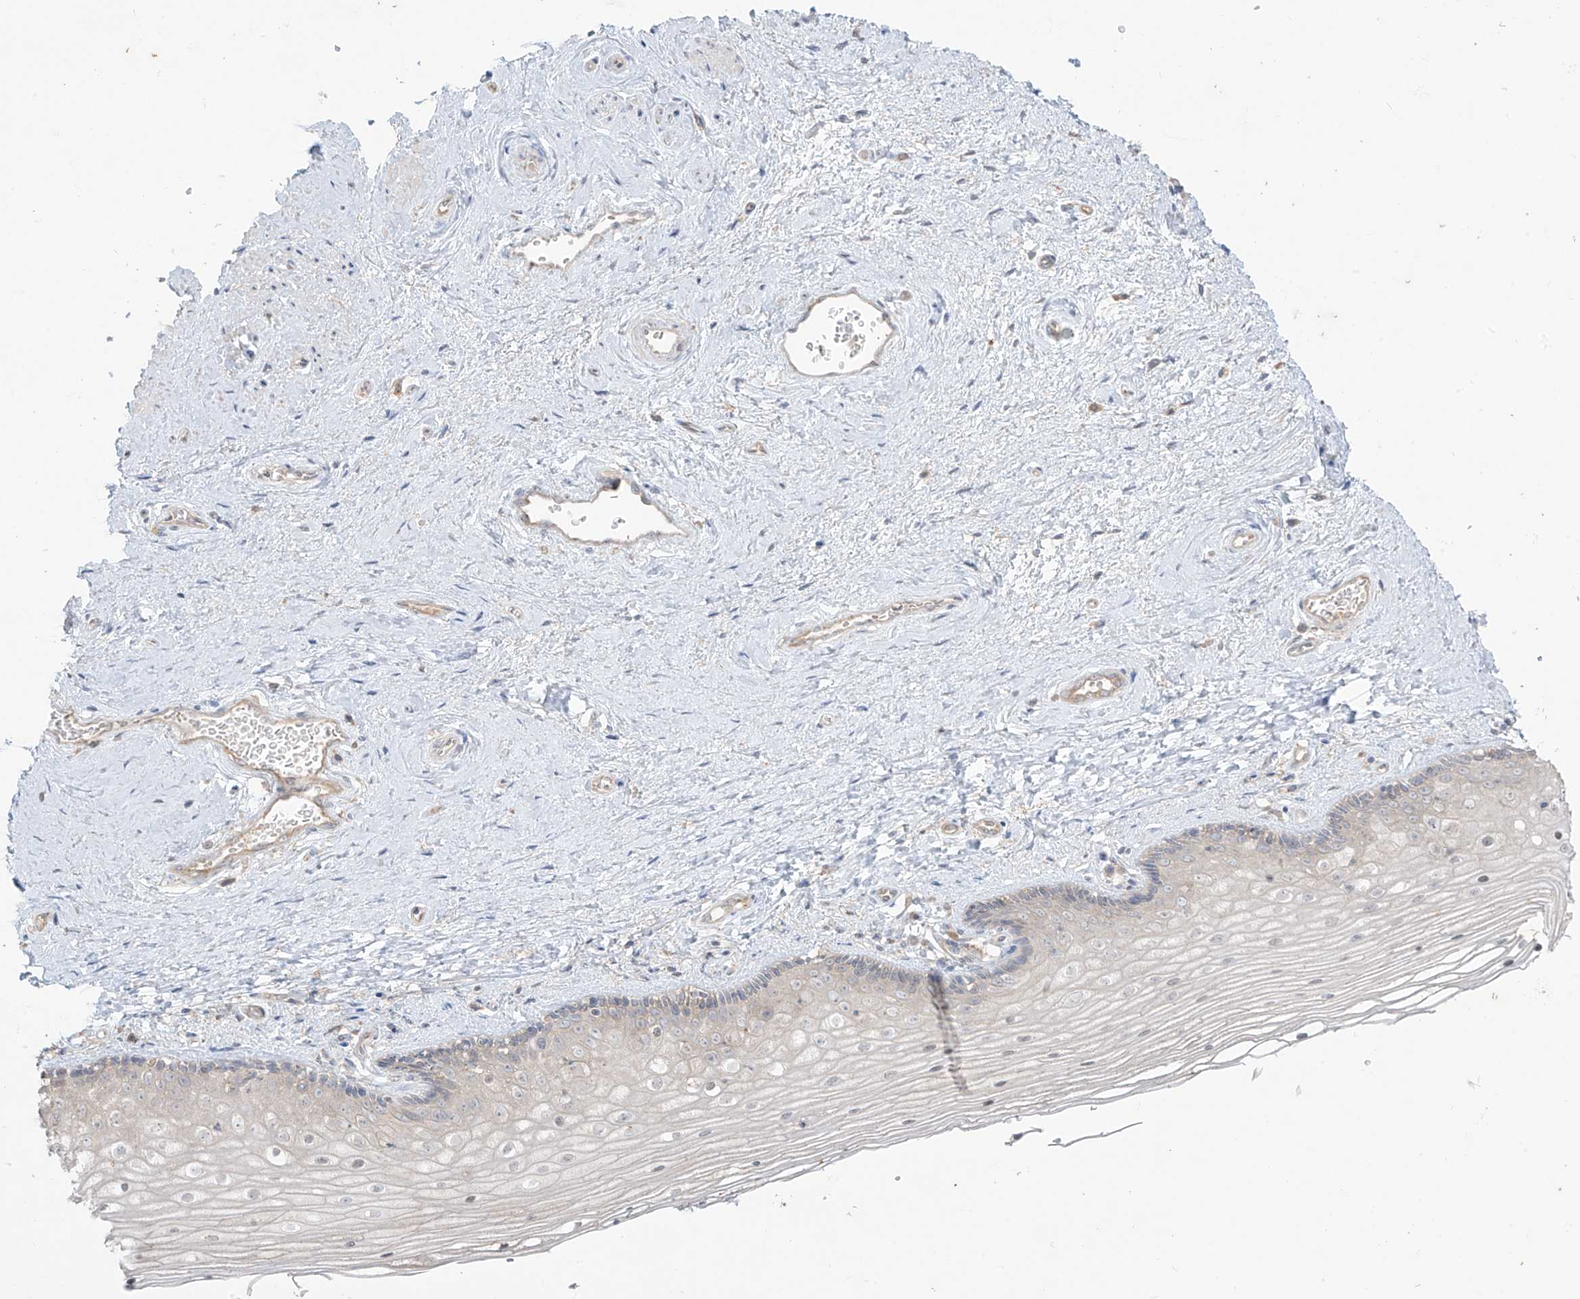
{"staining": {"intensity": "weak", "quantity": "<25%", "location": "cytoplasmic/membranous"}, "tissue": "vagina", "cell_type": "Squamous epithelial cells", "image_type": "normal", "snomed": [{"axis": "morphology", "description": "Normal tissue, NOS"}, {"axis": "topography", "description": "Vagina"}], "caption": "There is no significant expression in squamous epithelial cells of vagina. (DAB immunohistochemistry with hematoxylin counter stain).", "gene": "ANGEL2", "patient": {"sex": "female", "age": 46}}